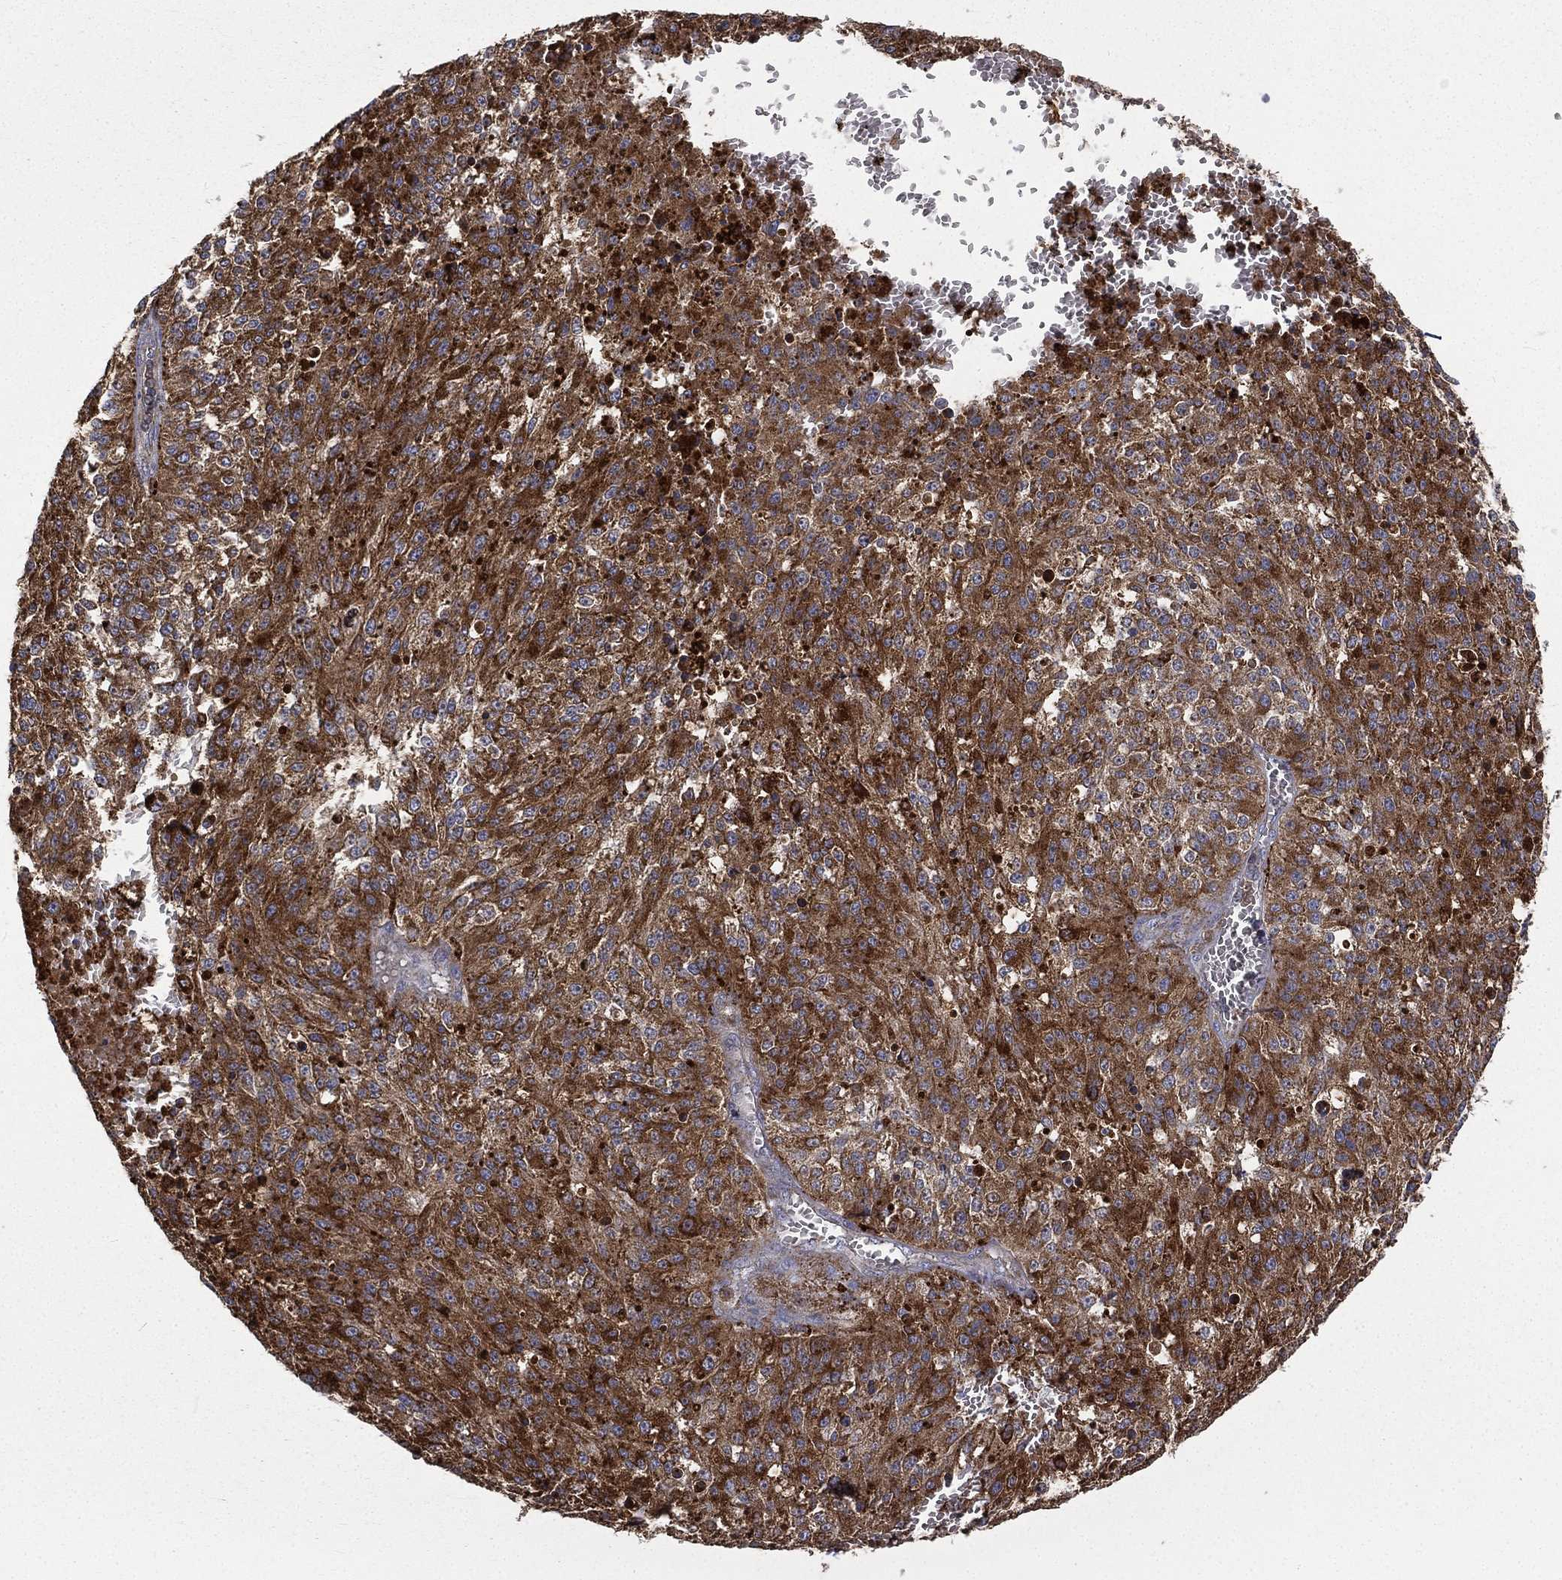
{"staining": {"intensity": "strong", "quantity": ">75%", "location": "cytoplasmic/membranous"}, "tissue": "melanoma", "cell_type": "Tumor cells", "image_type": "cancer", "snomed": [{"axis": "morphology", "description": "Malignant melanoma, Metastatic site"}, {"axis": "topography", "description": "Lymph node"}], "caption": "This is a histology image of IHC staining of malignant melanoma (metastatic site), which shows strong staining in the cytoplasmic/membranous of tumor cells.", "gene": "RIN3", "patient": {"sex": "female", "age": 64}}